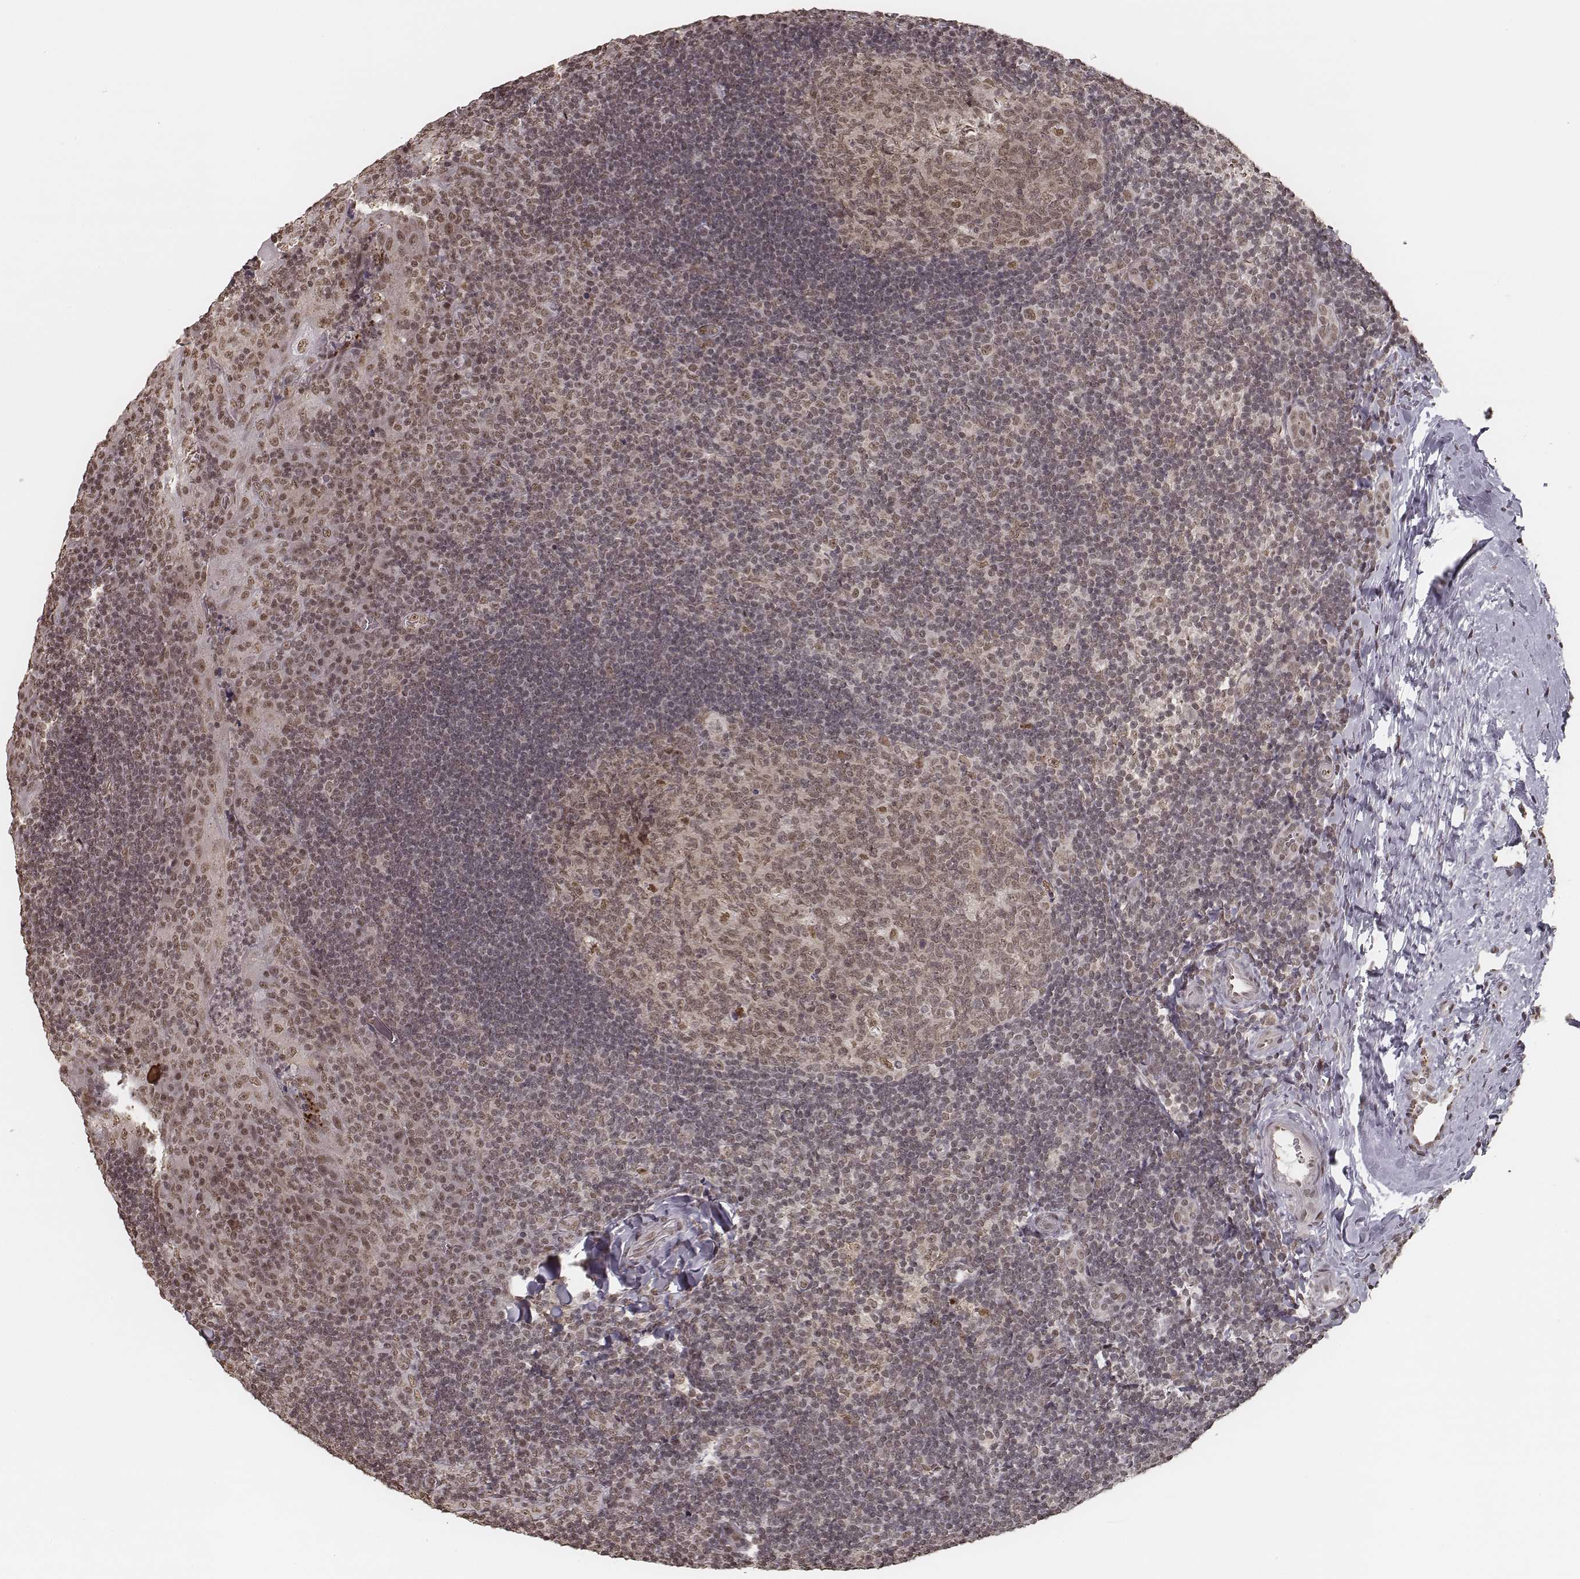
{"staining": {"intensity": "weak", "quantity": ">75%", "location": "nuclear"}, "tissue": "tonsil", "cell_type": "Germinal center cells", "image_type": "normal", "snomed": [{"axis": "morphology", "description": "Normal tissue, NOS"}, {"axis": "topography", "description": "Tonsil"}], "caption": "A brown stain shows weak nuclear staining of a protein in germinal center cells of benign human tonsil. The protein is shown in brown color, while the nuclei are stained blue.", "gene": "HMGA2", "patient": {"sex": "male", "age": 17}}